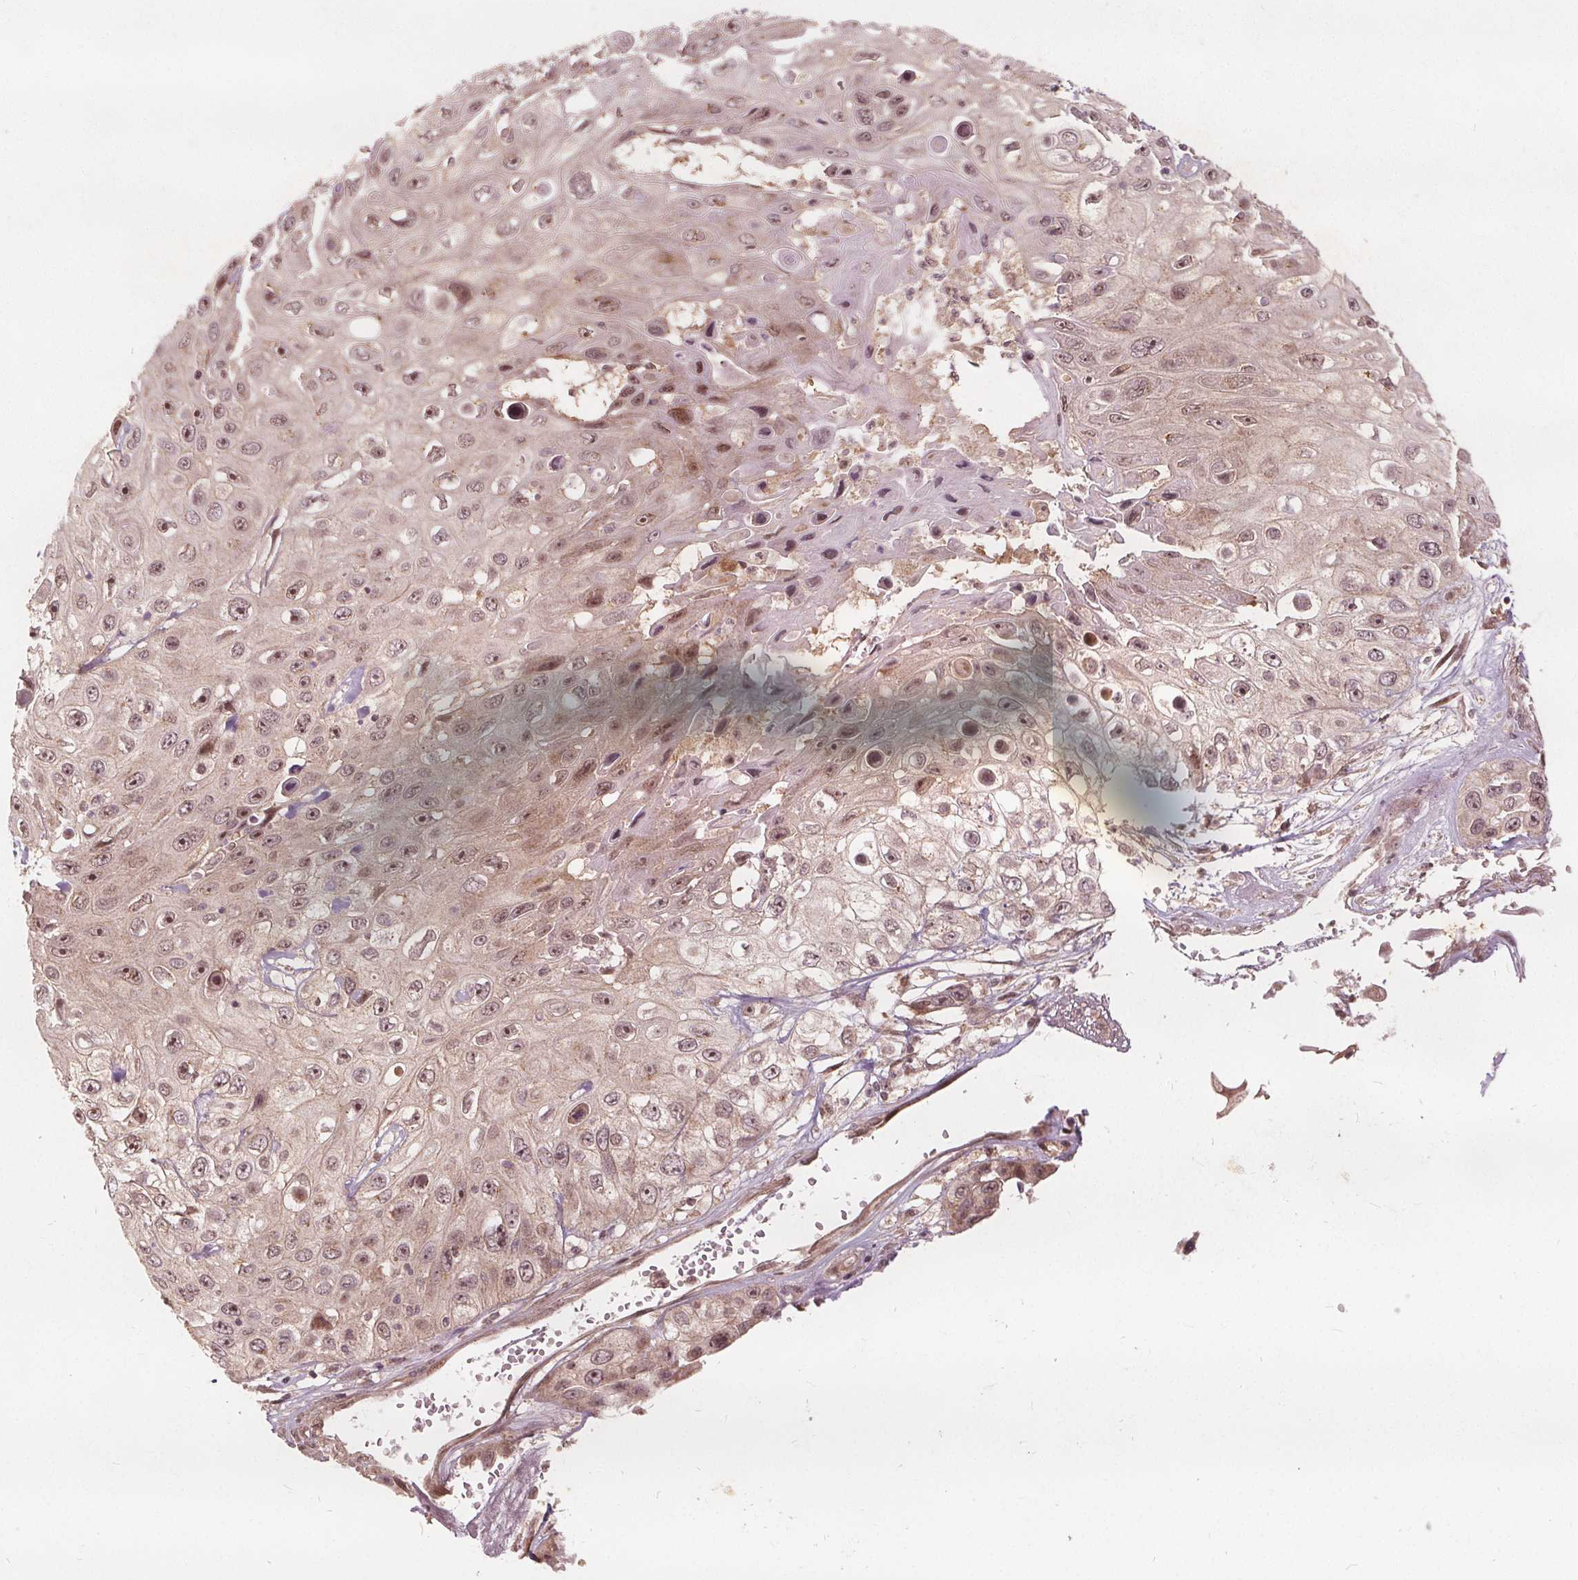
{"staining": {"intensity": "weak", "quantity": ">75%", "location": "cytoplasmic/membranous,nuclear"}, "tissue": "skin cancer", "cell_type": "Tumor cells", "image_type": "cancer", "snomed": [{"axis": "morphology", "description": "Squamous cell carcinoma, NOS"}, {"axis": "topography", "description": "Skin"}], "caption": "Human squamous cell carcinoma (skin) stained with a brown dye exhibits weak cytoplasmic/membranous and nuclear positive positivity in approximately >75% of tumor cells.", "gene": "PPP1CB", "patient": {"sex": "male", "age": 82}}